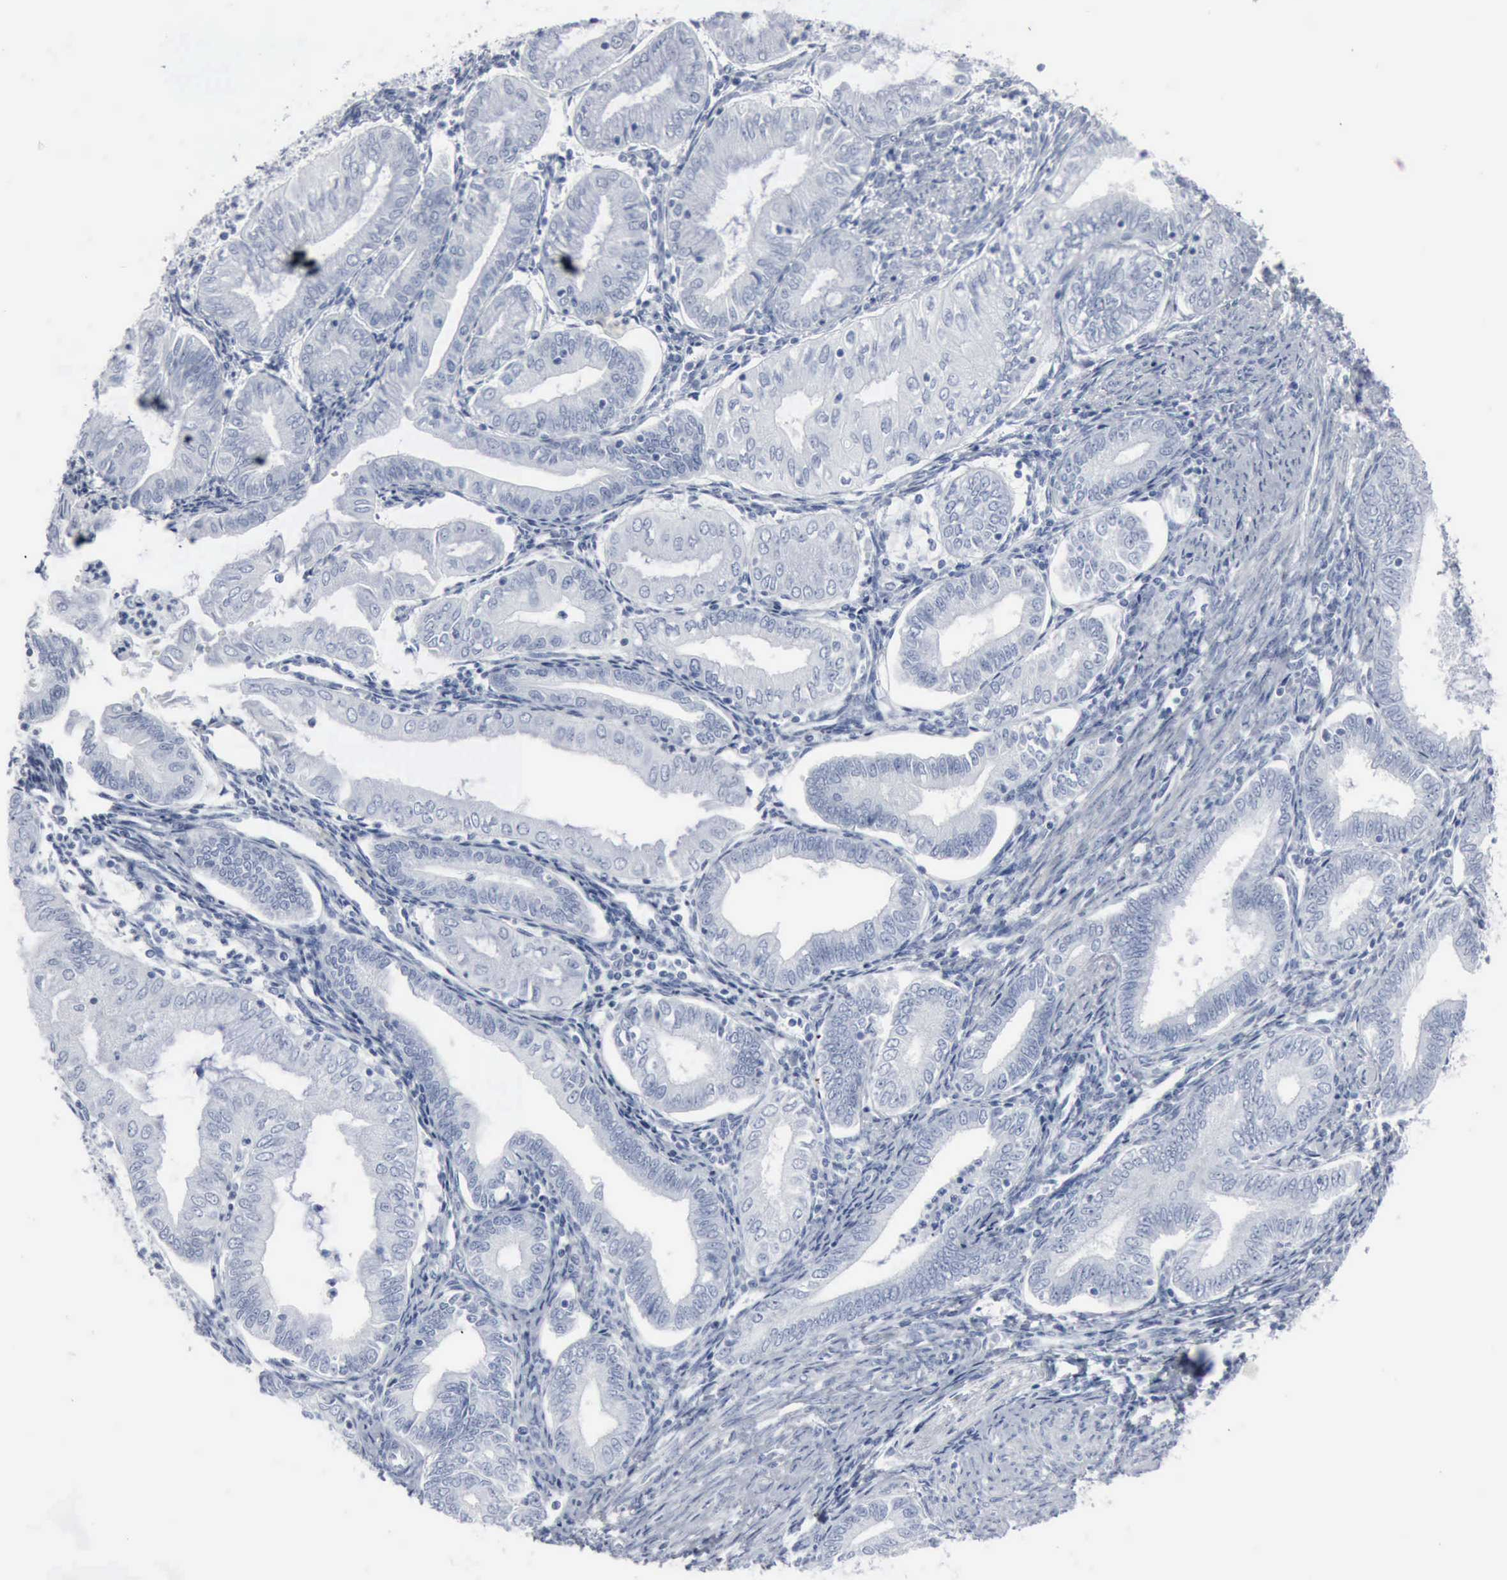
{"staining": {"intensity": "negative", "quantity": "none", "location": "none"}, "tissue": "endometrial cancer", "cell_type": "Tumor cells", "image_type": "cancer", "snomed": [{"axis": "morphology", "description": "Adenocarcinoma, NOS"}, {"axis": "topography", "description": "Endometrium"}], "caption": "The micrograph demonstrates no significant positivity in tumor cells of endometrial cancer (adenocarcinoma). (DAB immunohistochemistry (IHC), high magnification).", "gene": "DMD", "patient": {"sex": "female", "age": 55}}